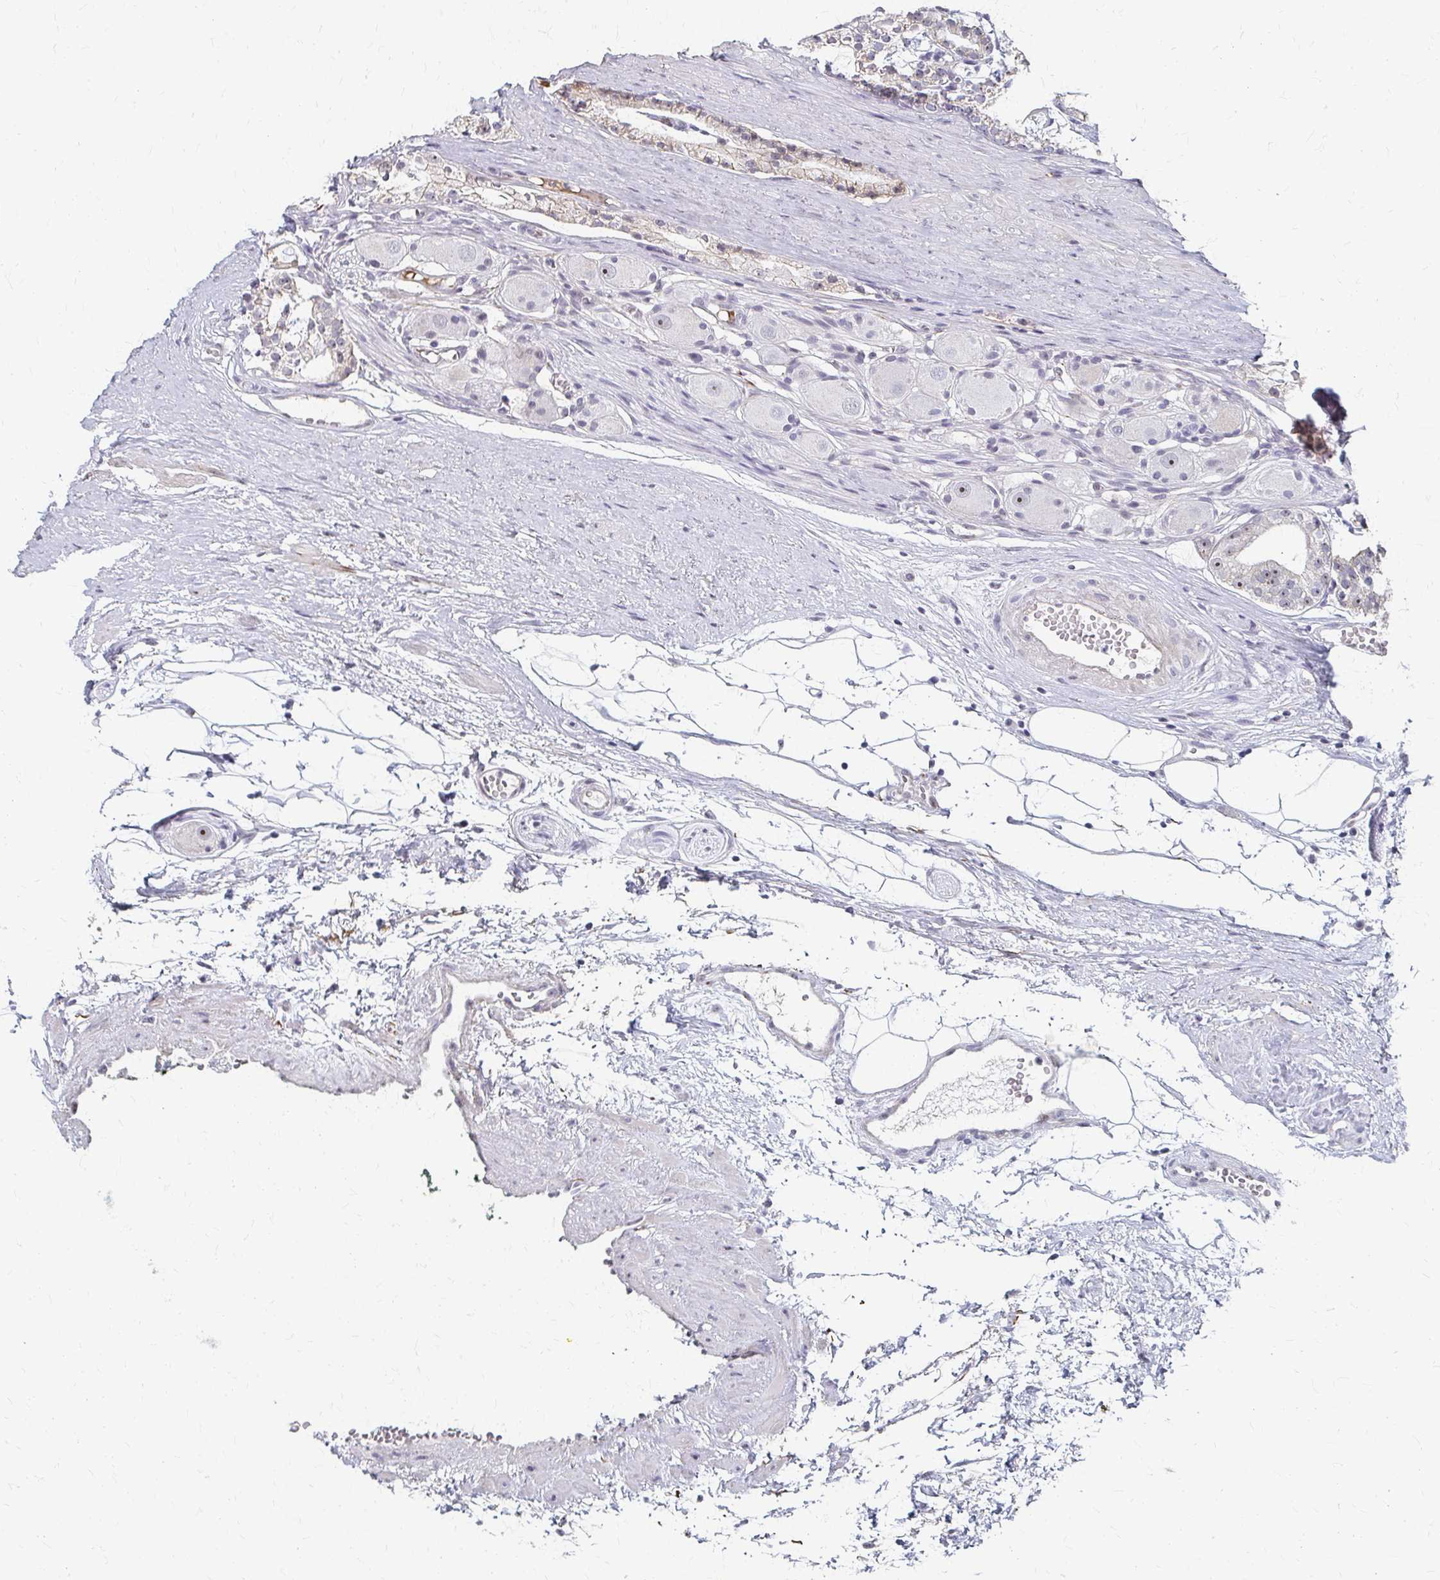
{"staining": {"intensity": "weak", "quantity": "<25%", "location": "nuclear"}, "tissue": "prostate cancer", "cell_type": "Tumor cells", "image_type": "cancer", "snomed": [{"axis": "morphology", "description": "Adenocarcinoma, High grade"}, {"axis": "topography", "description": "Prostate"}], "caption": "Human prostate cancer stained for a protein using immunohistochemistry (IHC) demonstrates no staining in tumor cells.", "gene": "PES1", "patient": {"sex": "male", "age": 71}}